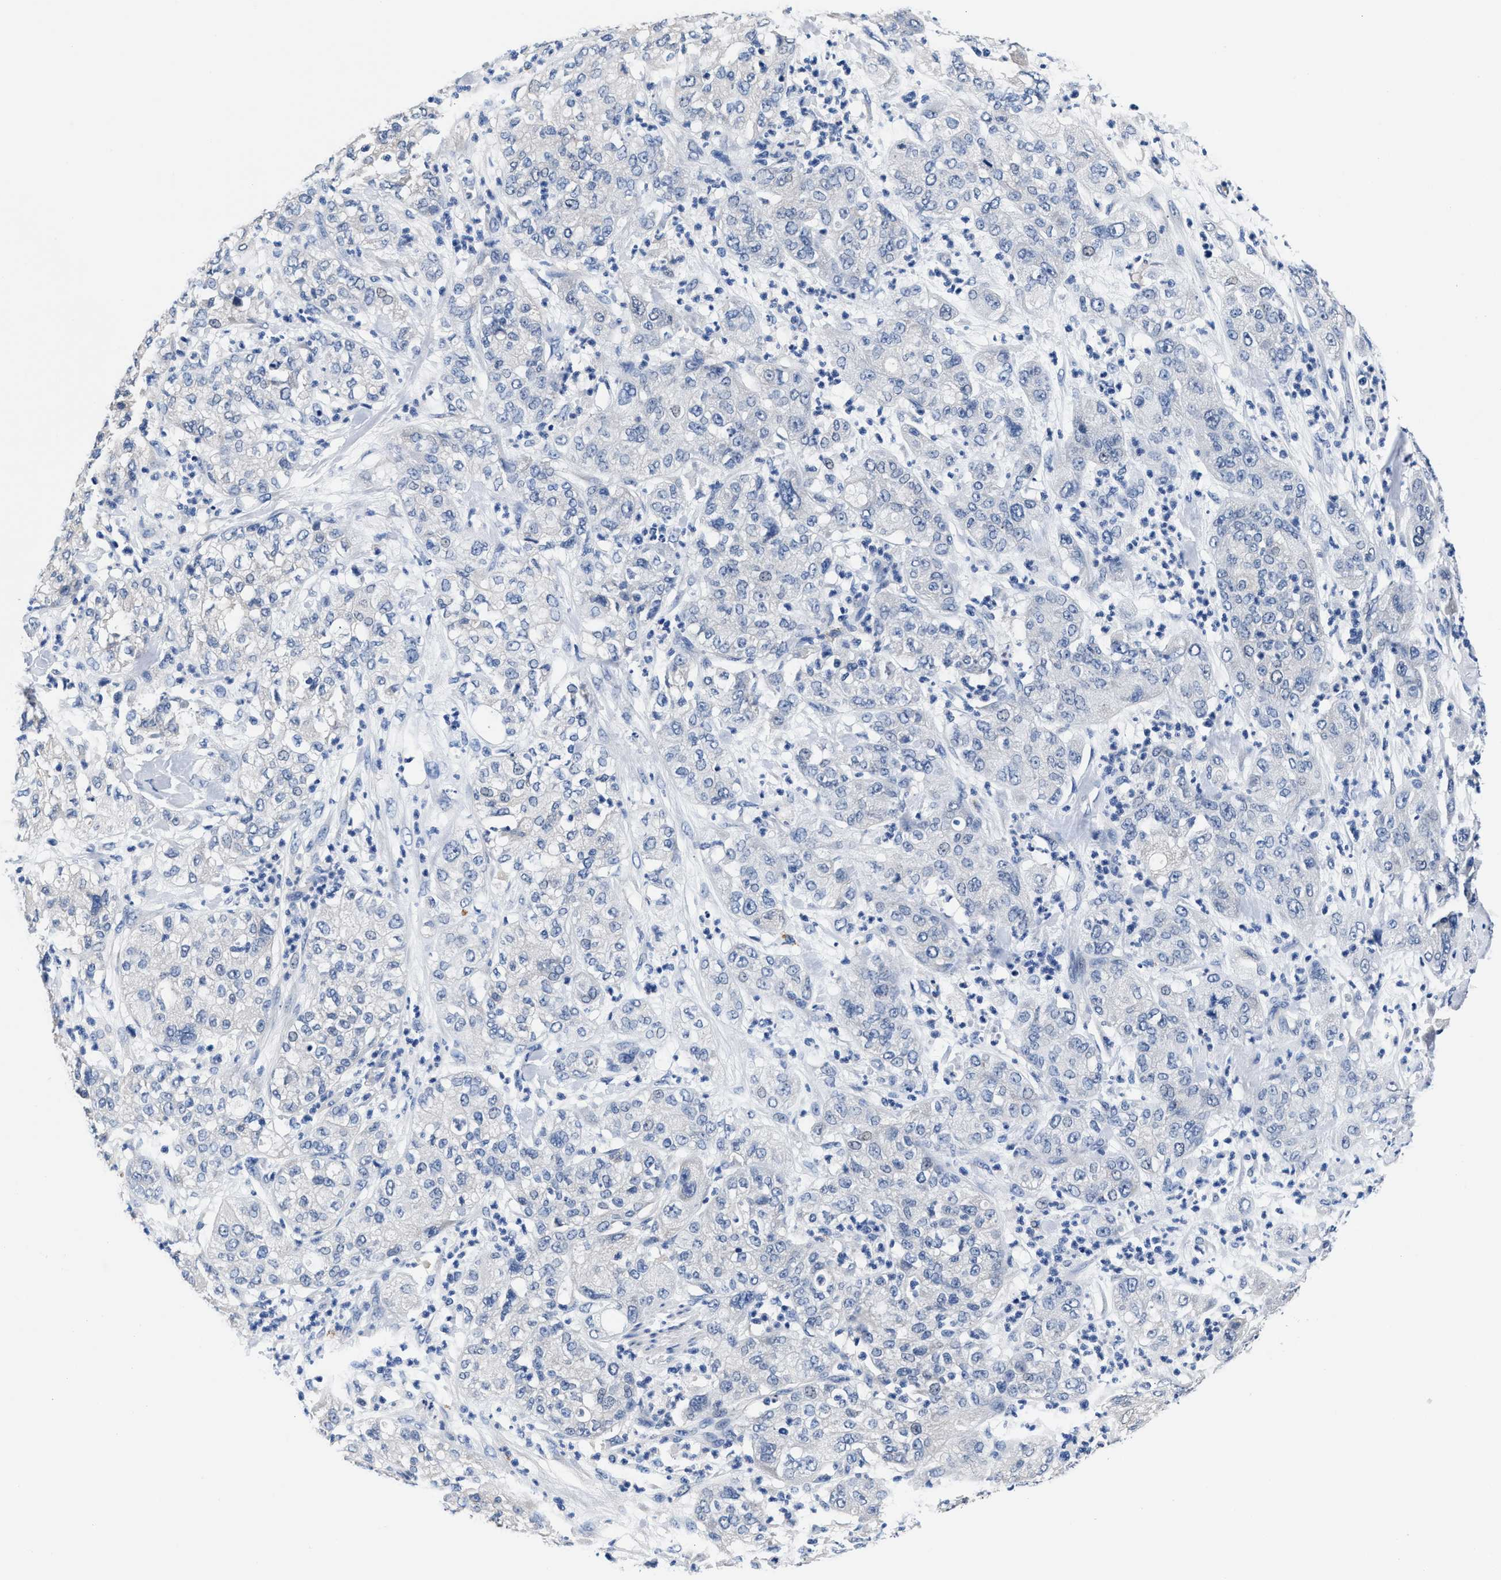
{"staining": {"intensity": "negative", "quantity": "none", "location": "none"}, "tissue": "pancreatic cancer", "cell_type": "Tumor cells", "image_type": "cancer", "snomed": [{"axis": "morphology", "description": "Adenocarcinoma, NOS"}, {"axis": "topography", "description": "Pancreas"}], "caption": "Immunohistochemistry of human pancreatic adenocarcinoma exhibits no staining in tumor cells.", "gene": "GSTM1", "patient": {"sex": "female", "age": 78}}